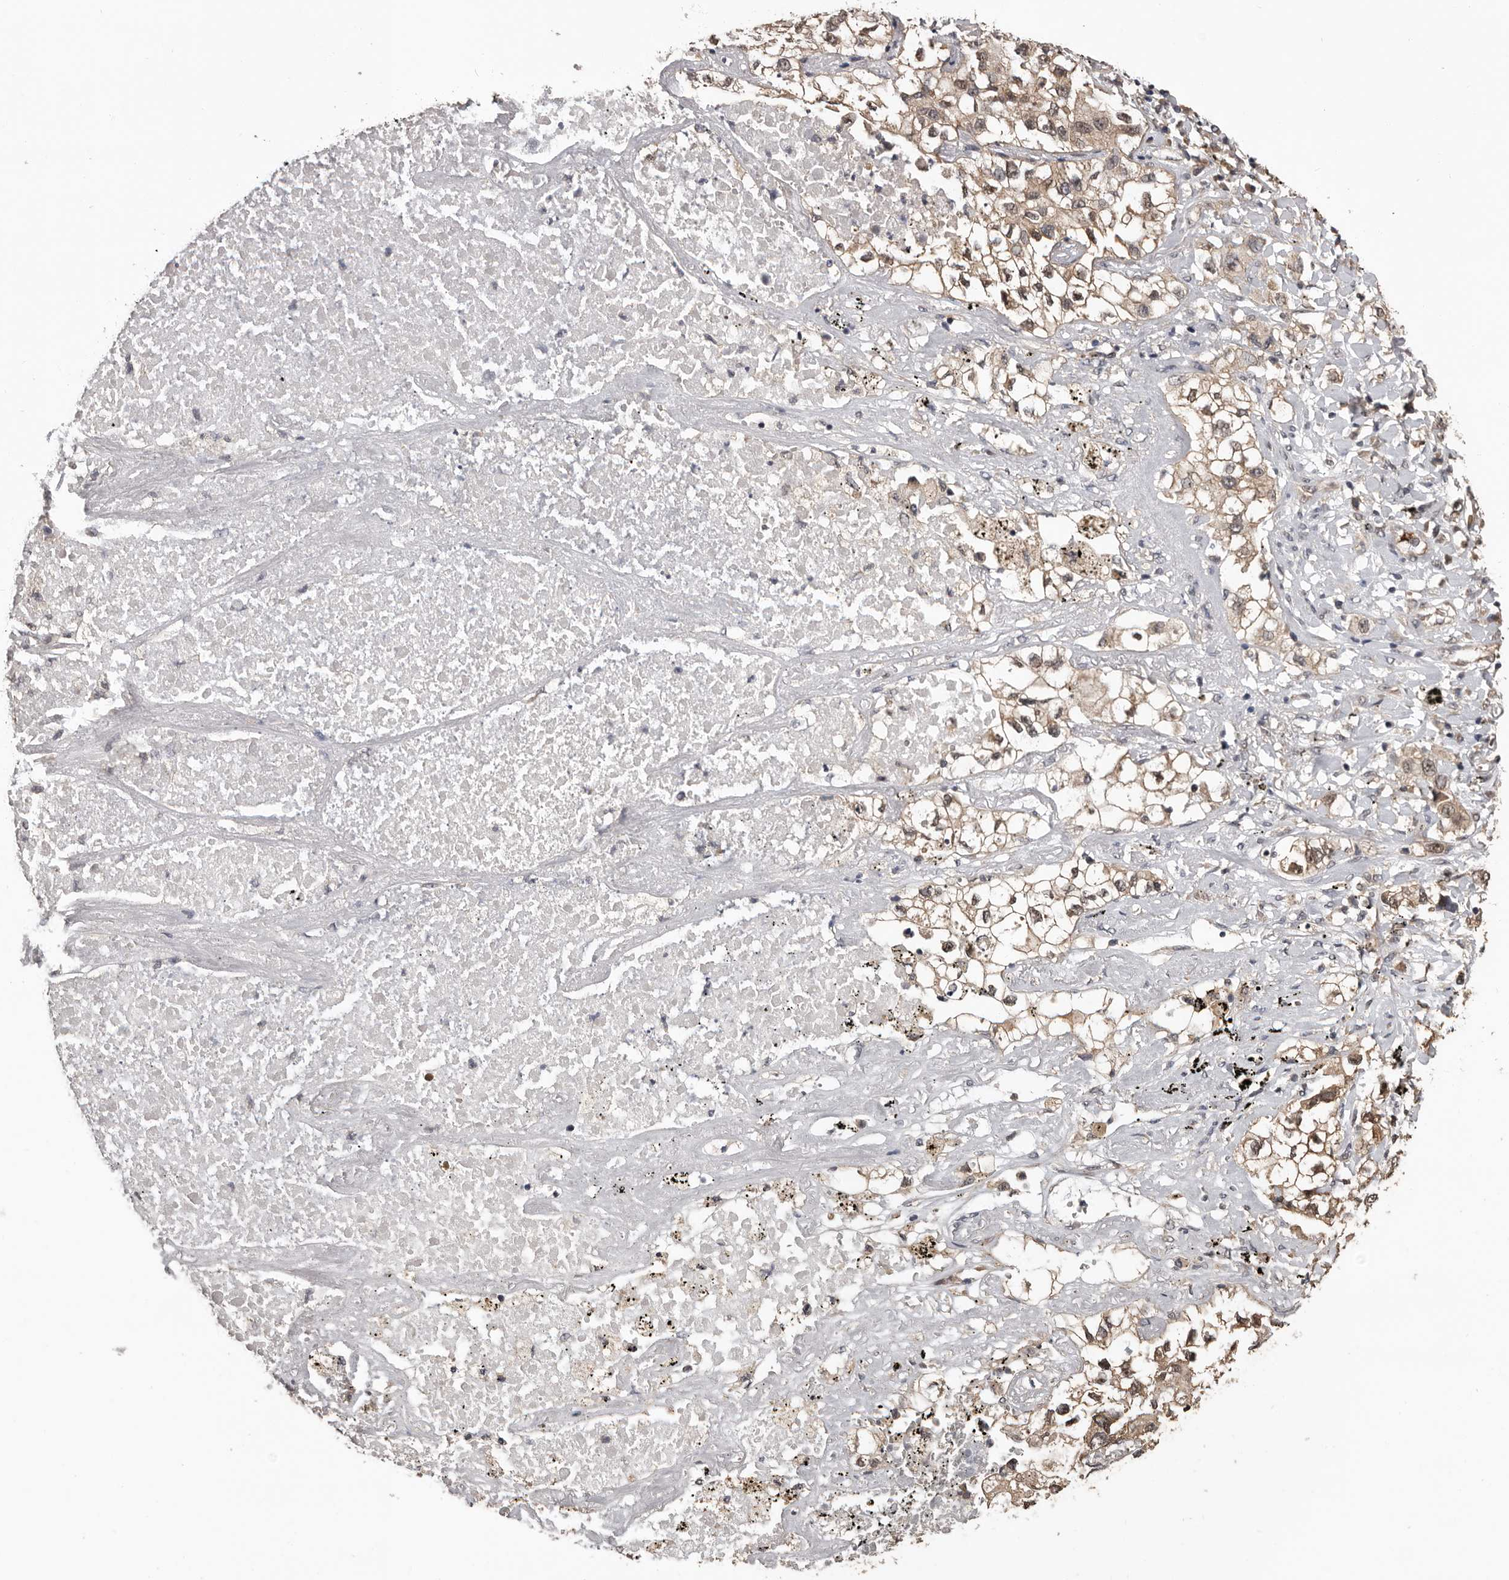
{"staining": {"intensity": "weak", "quantity": ">75%", "location": "cytoplasmic/membranous"}, "tissue": "lung cancer", "cell_type": "Tumor cells", "image_type": "cancer", "snomed": [{"axis": "morphology", "description": "Adenocarcinoma, NOS"}, {"axis": "topography", "description": "Lung"}], "caption": "A brown stain labels weak cytoplasmic/membranous positivity of a protein in adenocarcinoma (lung) tumor cells.", "gene": "VPS37A", "patient": {"sex": "male", "age": 63}}